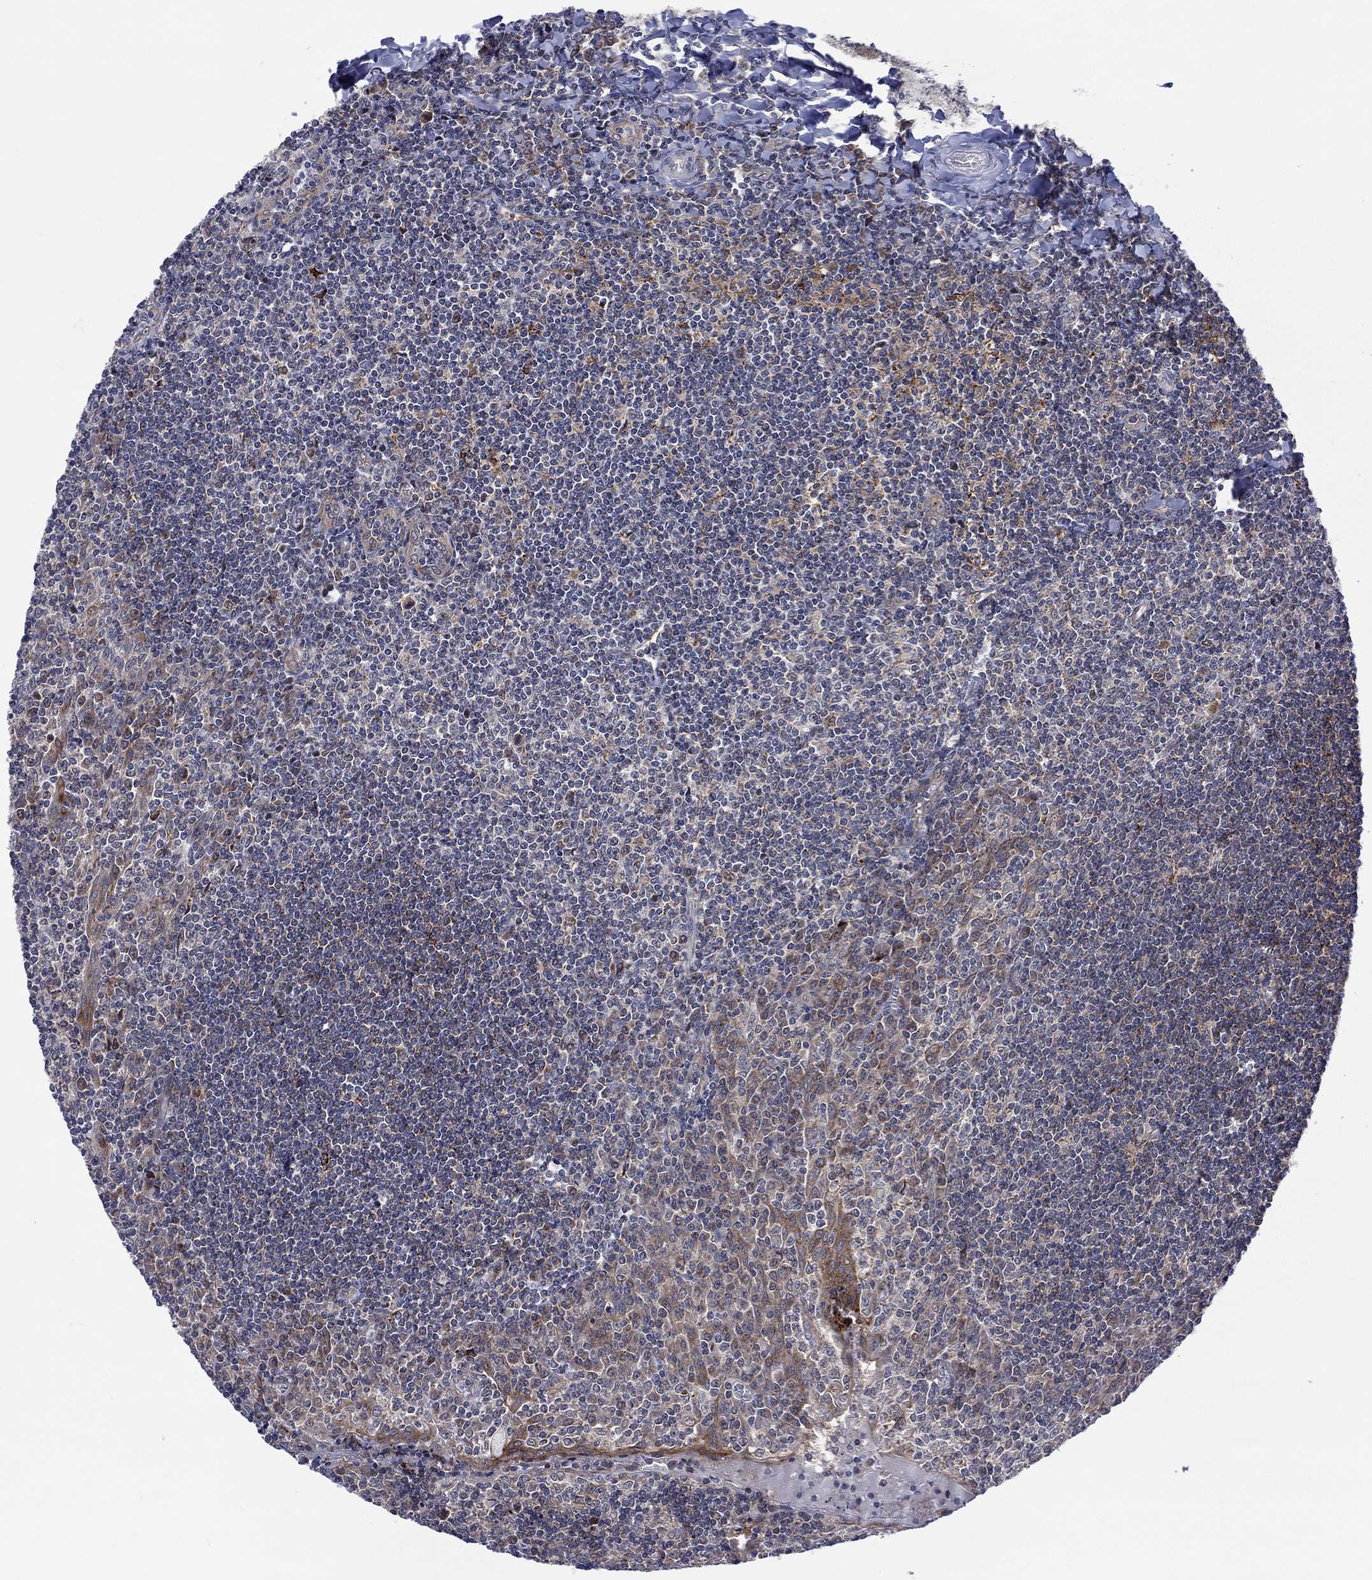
{"staining": {"intensity": "strong", "quantity": "25%-75%", "location": "cytoplasmic/membranous"}, "tissue": "tonsil", "cell_type": "Germinal center cells", "image_type": "normal", "snomed": [{"axis": "morphology", "description": "Normal tissue, NOS"}, {"axis": "topography", "description": "Tonsil"}], "caption": "Germinal center cells show high levels of strong cytoplasmic/membranous positivity in approximately 25%-75% of cells in normal tonsil.", "gene": "SLC35F2", "patient": {"sex": "female", "age": 12}}